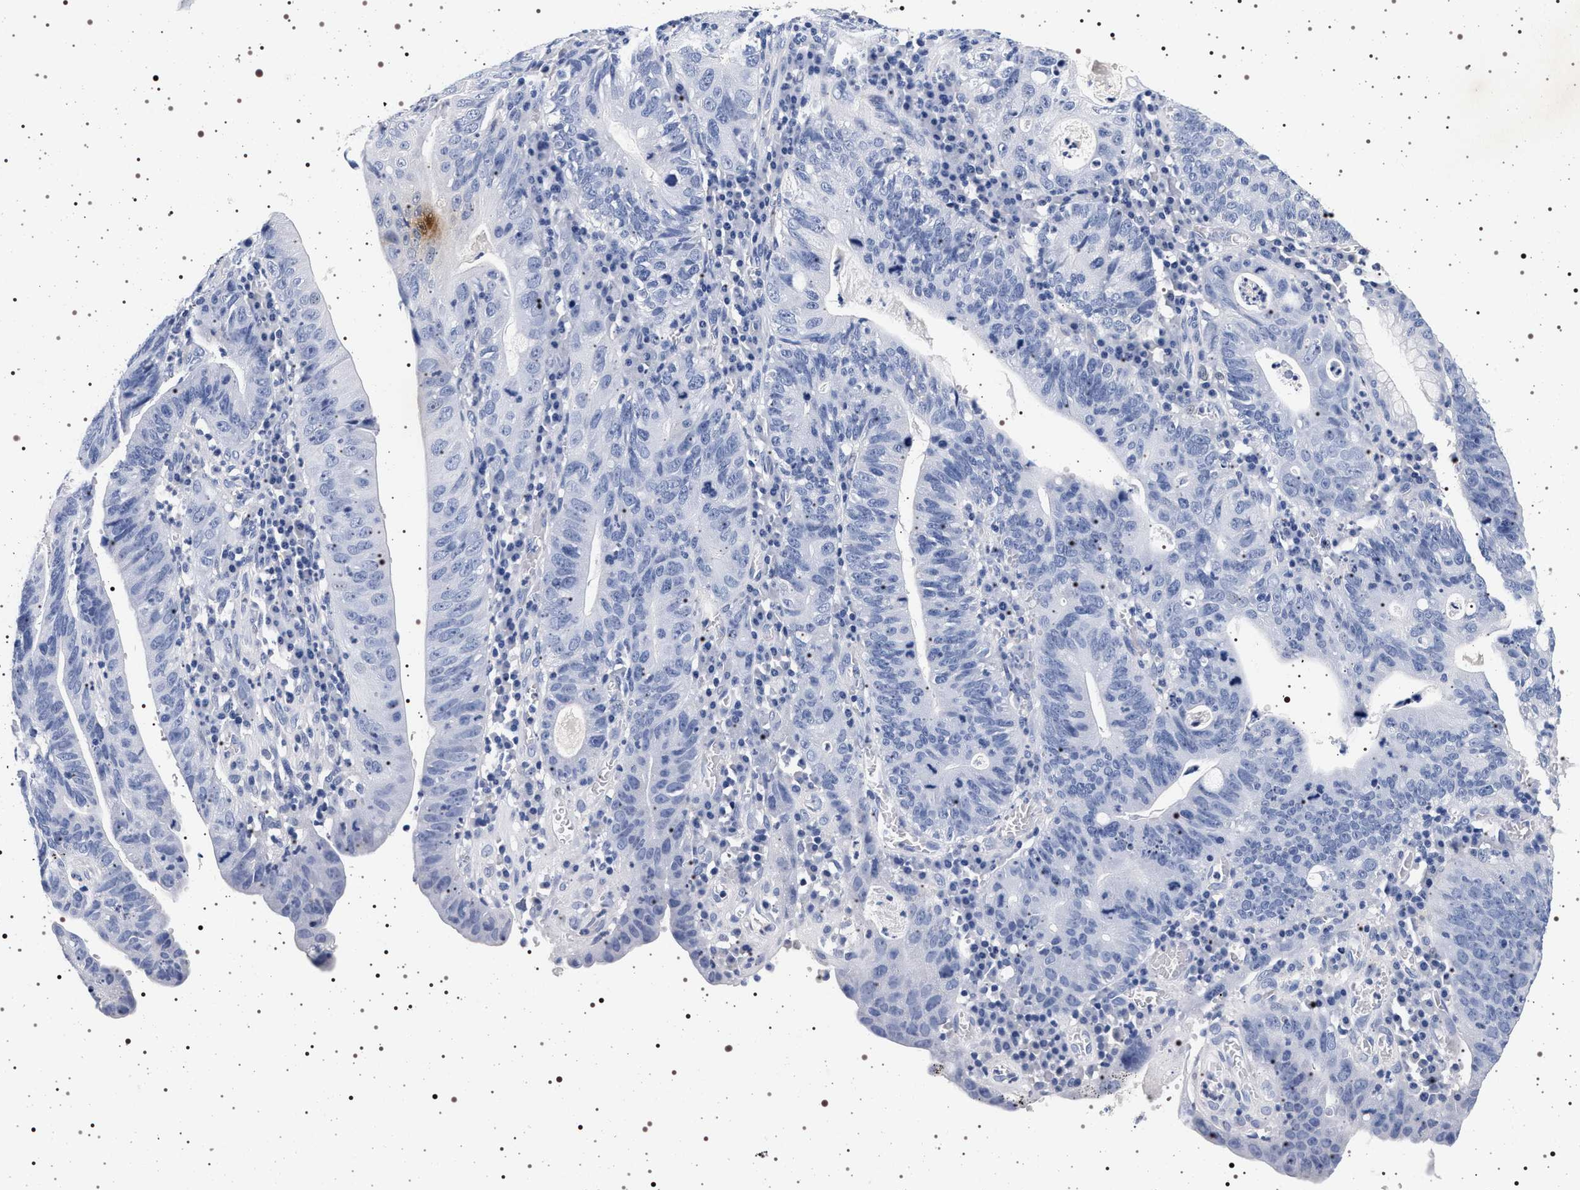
{"staining": {"intensity": "negative", "quantity": "none", "location": "none"}, "tissue": "stomach cancer", "cell_type": "Tumor cells", "image_type": "cancer", "snomed": [{"axis": "morphology", "description": "Adenocarcinoma, NOS"}, {"axis": "topography", "description": "Stomach"}], "caption": "Photomicrograph shows no significant protein positivity in tumor cells of stomach cancer (adenocarcinoma).", "gene": "MAPK10", "patient": {"sex": "male", "age": 59}}